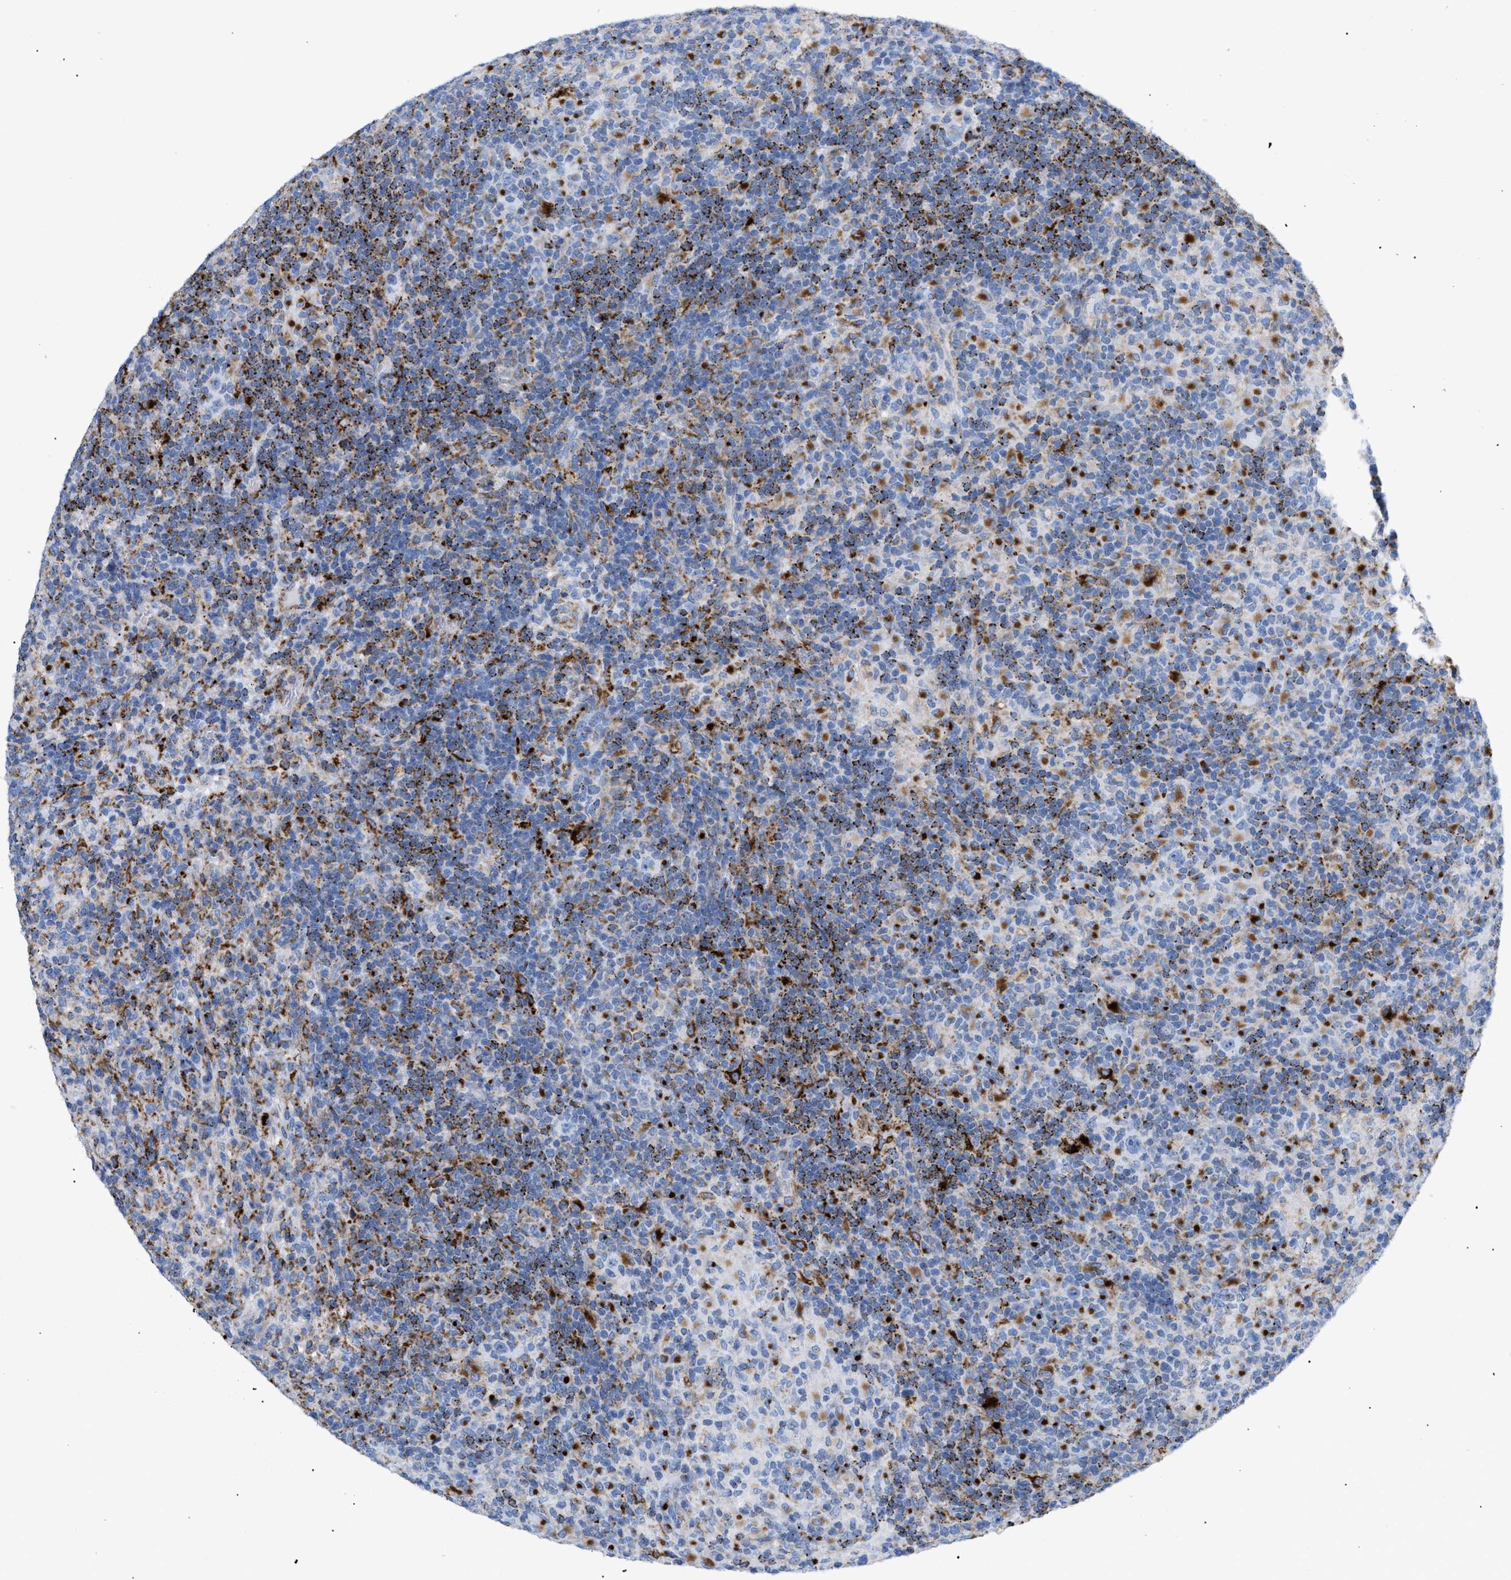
{"staining": {"intensity": "negative", "quantity": "none", "location": "none"}, "tissue": "lymphoma", "cell_type": "Tumor cells", "image_type": "cancer", "snomed": [{"axis": "morphology", "description": "Hodgkin's disease, NOS"}, {"axis": "topography", "description": "Lymph node"}], "caption": "A photomicrograph of human lymphoma is negative for staining in tumor cells.", "gene": "DRAM2", "patient": {"sex": "male", "age": 70}}